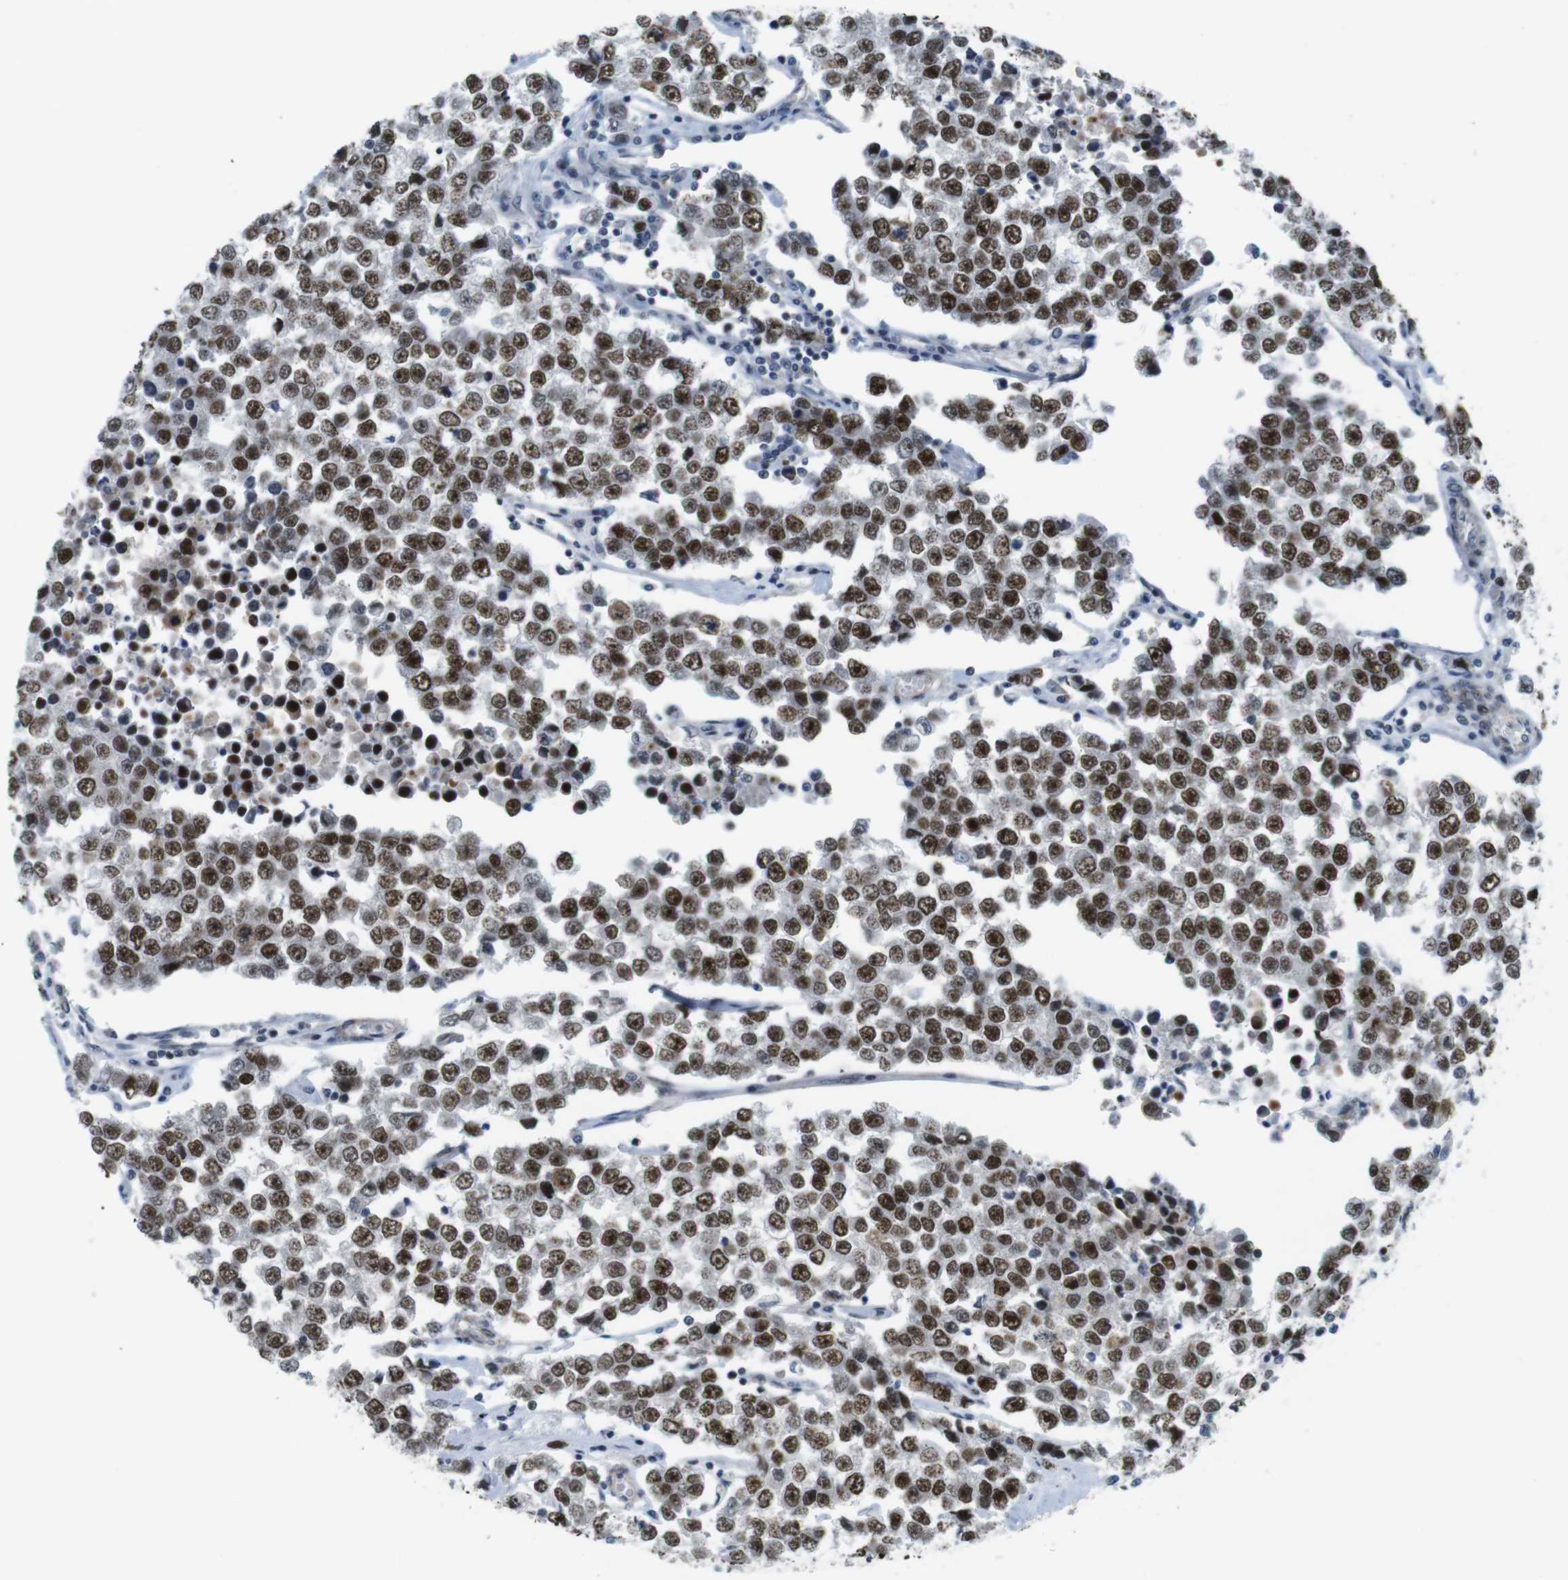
{"staining": {"intensity": "strong", "quantity": ">75%", "location": "nuclear"}, "tissue": "testis cancer", "cell_type": "Tumor cells", "image_type": "cancer", "snomed": [{"axis": "morphology", "description": "Seminoma, NOS"}, {"axis": "morphology", "description": "Carcinoma, Embryonal, NOS"}, {"axis": "topography", "description": "Testis"}], "caption": "Testis cancer (embryonal carcinoma) stained with DAB immunohistochemistry shows high levels of strong nuclear expression in approximately >75% of tumor cells.", "gene": "SMCO2", "patient": {"sex": "male", "age": 52}}